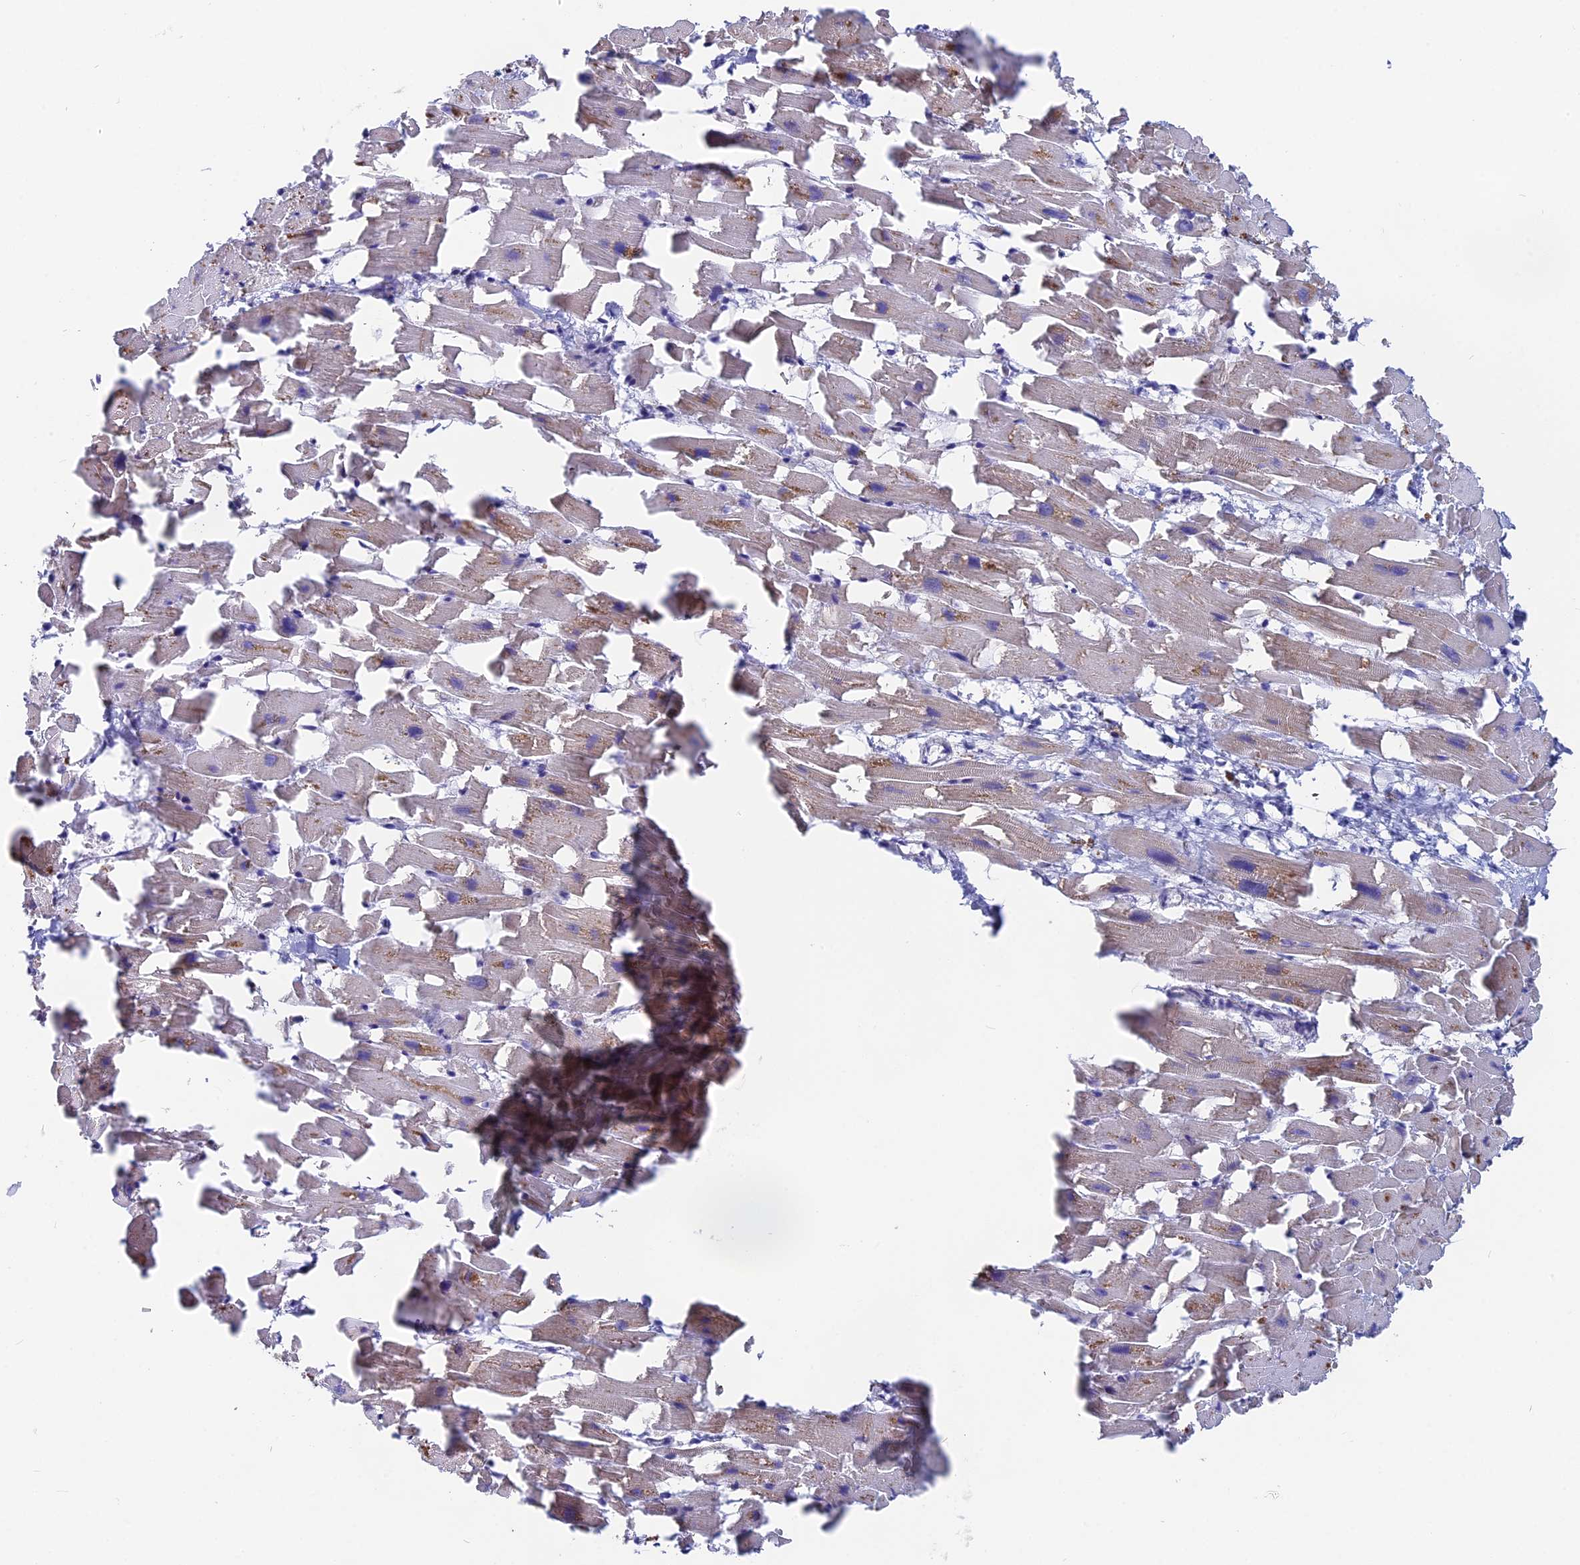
{"staining": {"intensity": "weak", "quantity": "<25%", "location": "cytoplasmic/membranous"}, "tissue": "heart muscle", "cell_type": "Cardiomyocytes", "image_type": "normal", "snomed": [{"axis": "morphology", "description": "Normal tissue, NOS"}, {"axis": "topography", "description": "Heart"}], "caption": "Photomicrograph shows no protein expression in cardiomyocytes of benign heart muscle. Brightfield microscopy of immunohistochemistry (IHC) stained with DAB (brown) and hematoxylin (blue), captured at high magnification.", "gene": "TENT4B", "patient": {"sex": "female", "age": 64}}